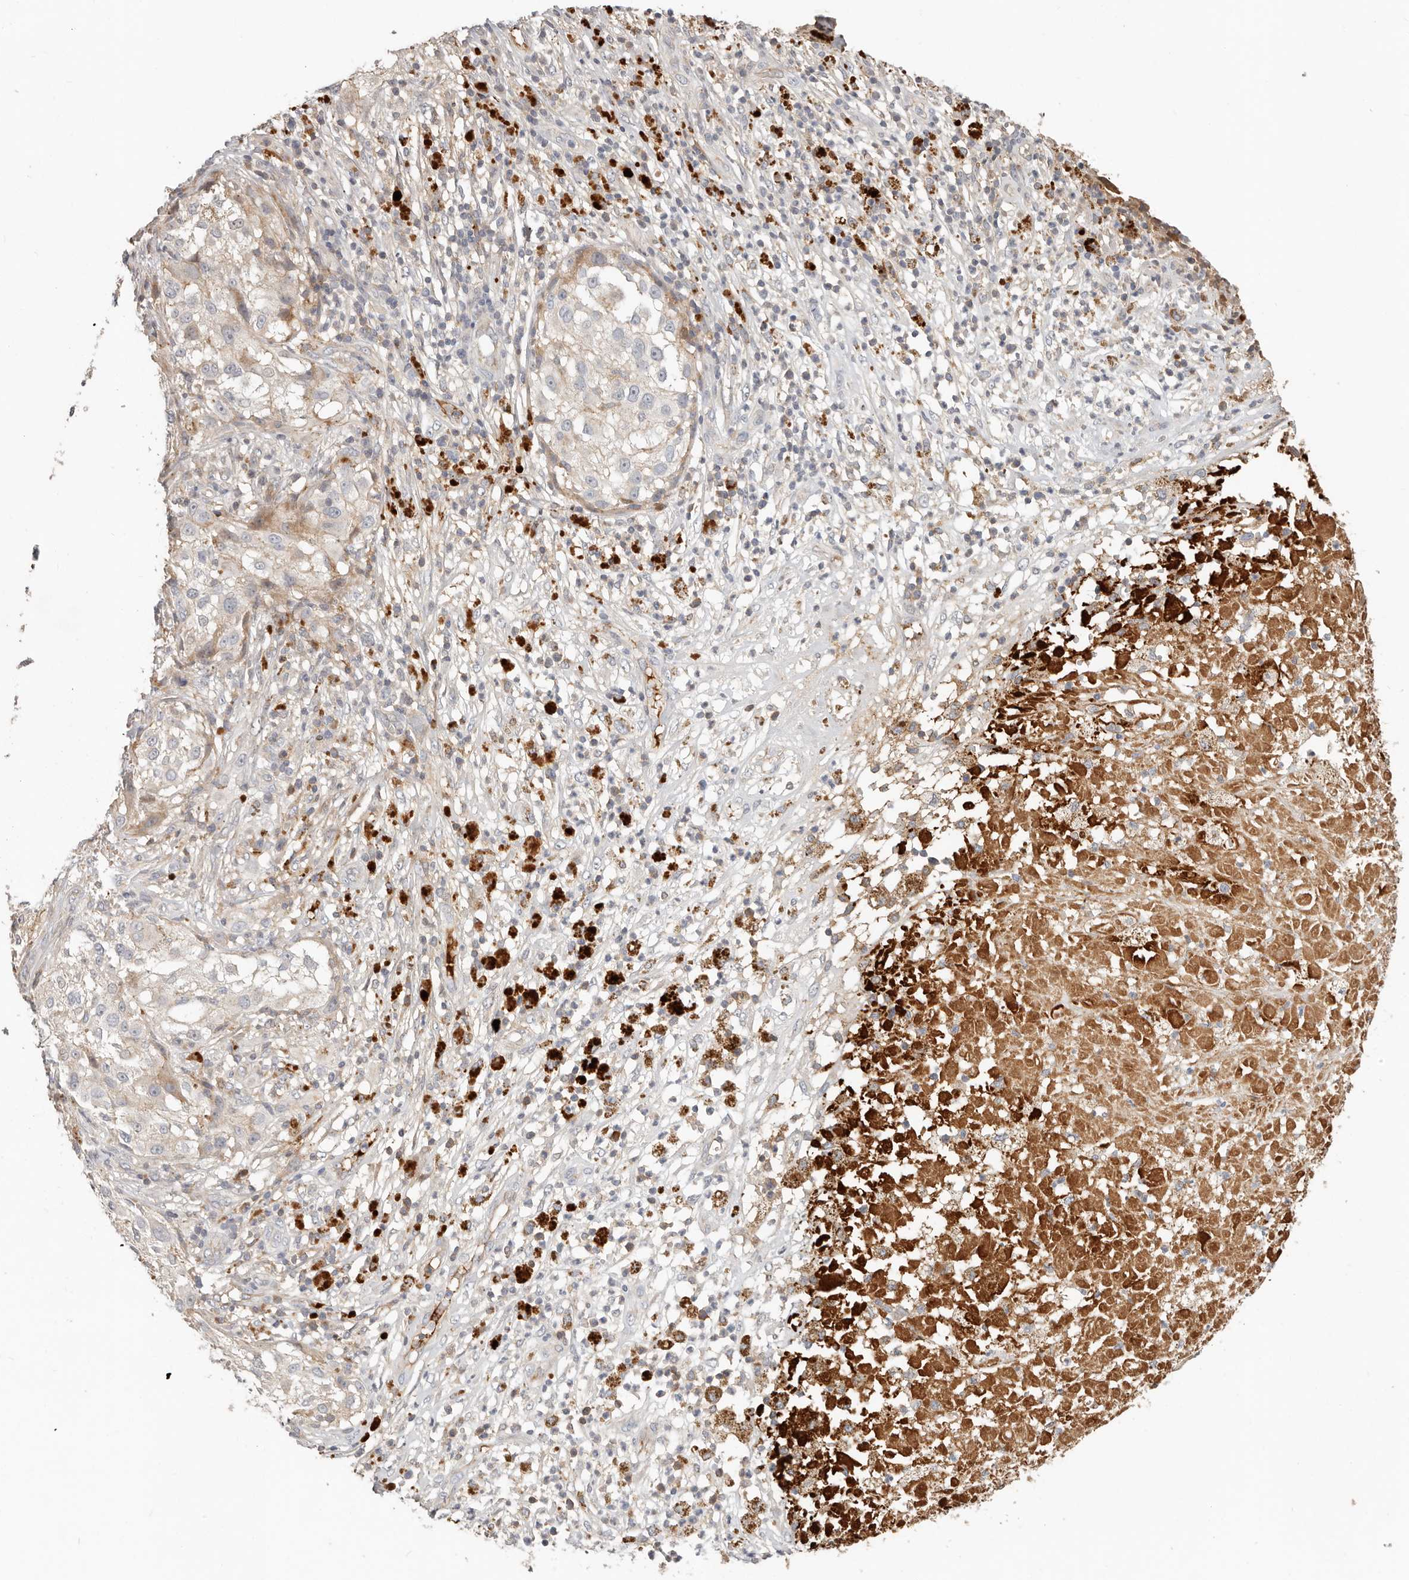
{"staining": {"intensity": "negative", "quantity": "none", "location": "none"}, "tissue": "melanoma", "cell_type": "Tumor cells", "image_type": "cancer", "snomed": [{"axis": "morphology", "description": "Necrosis, NOS"}, {"axis": "morphology", "description": "Malignant melanoma, NOS"}, {"axis": "topography", "description": "Skin"}], "caption": "Tumor cells are negative for protein expression in human melanoma.", "gene": "MTFR2", "patient": {"sex": "female", "age": 87}}